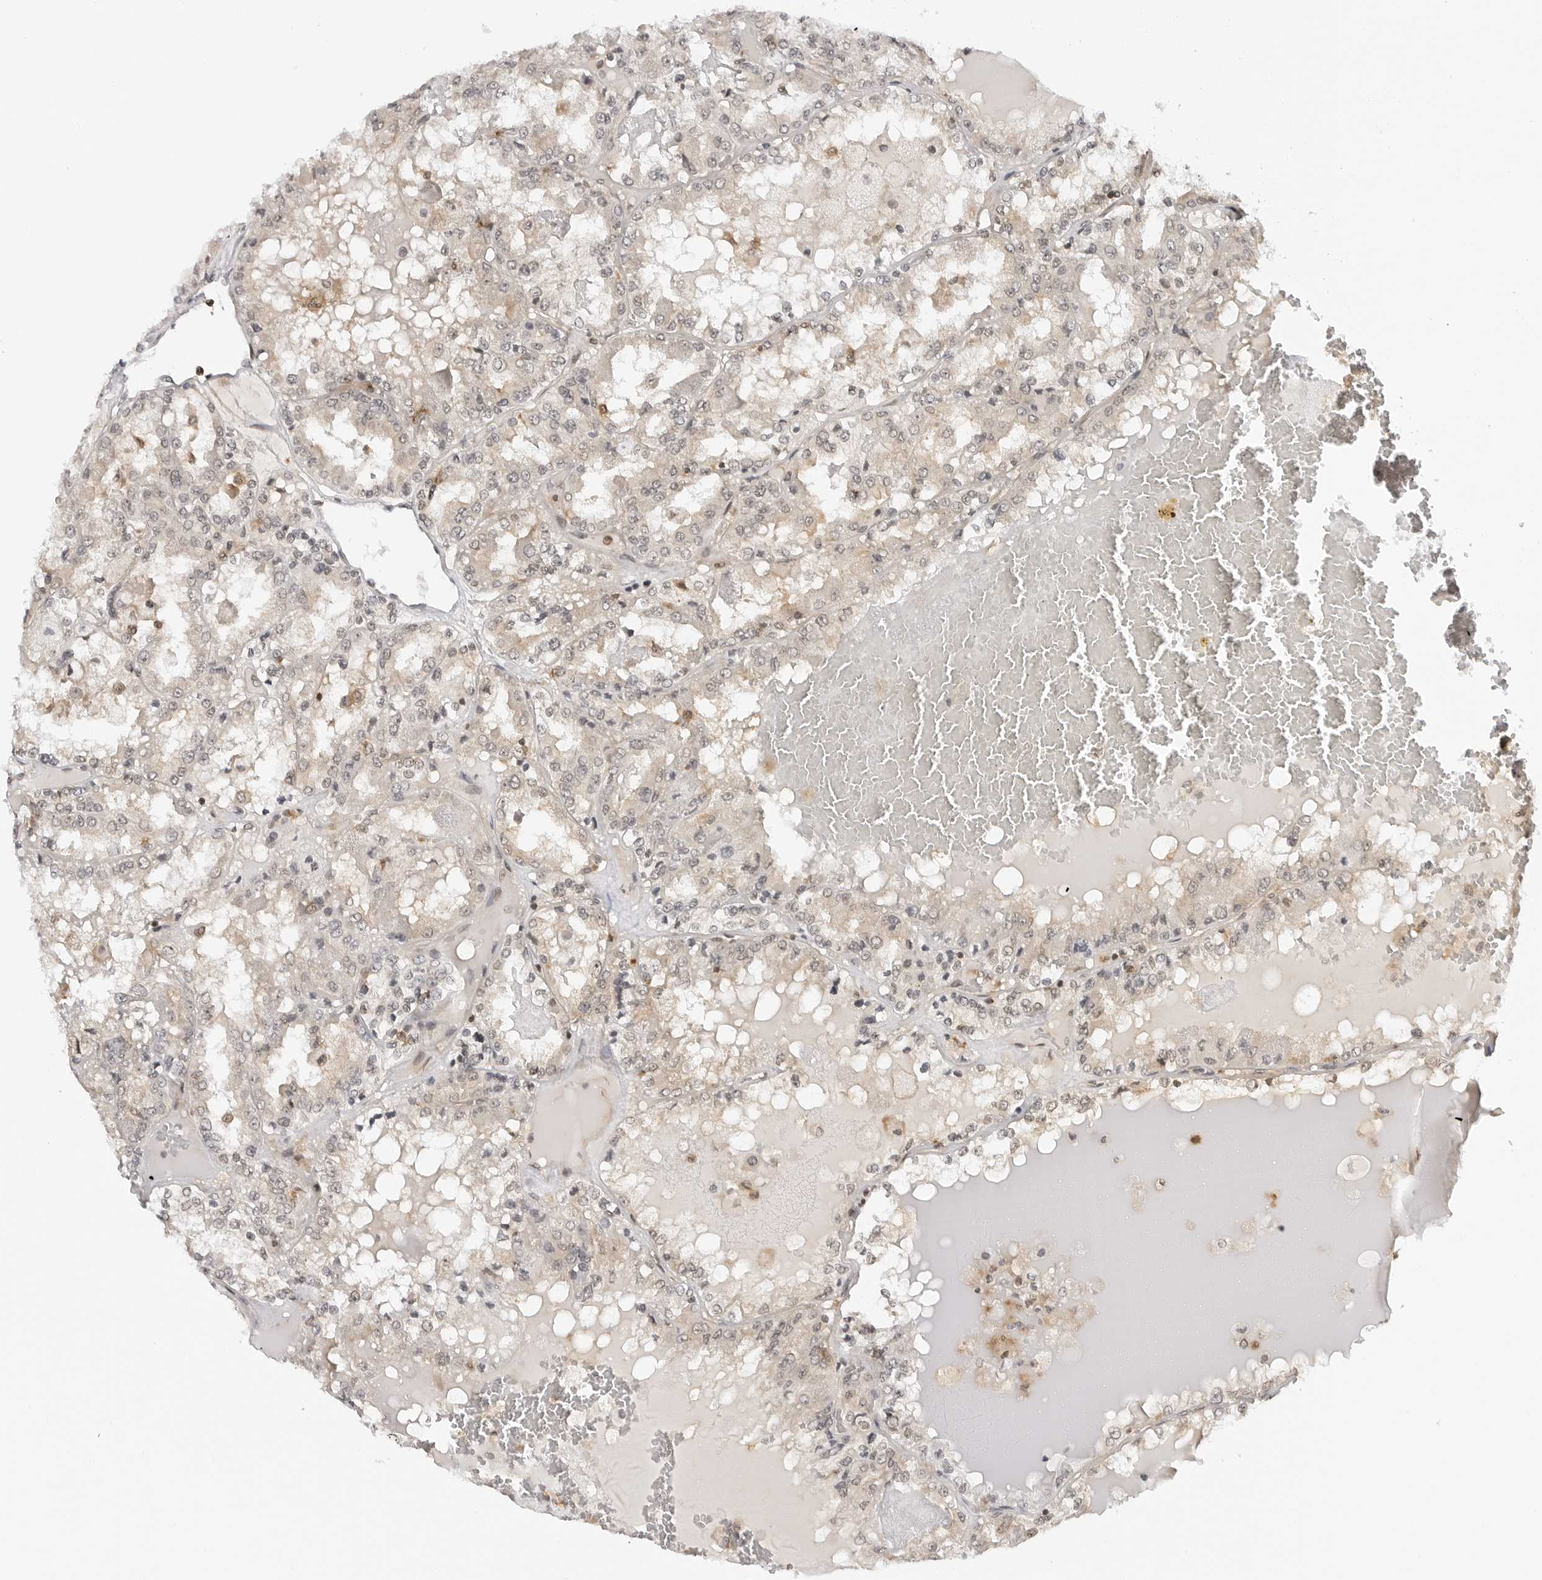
{"staining": {"intensity": "negative", "quantity": "none", "location": "none"}, "tissue": "renal cancer", "cell_type": "Tumor cells", "image_type": "cancer", "snomed": [{"axis": "morphology", "description": "Adenocarcinoma, NOS"}, {"axis": "topography", "description": "Kidney"}], "caption": "Renal cancer (adenocarcinoma) was stained to show a protein in brown. There is no significant staining in tumor cells.", "gene": "MAP2K5", "patient": {"sex": "female", "age": 56}}